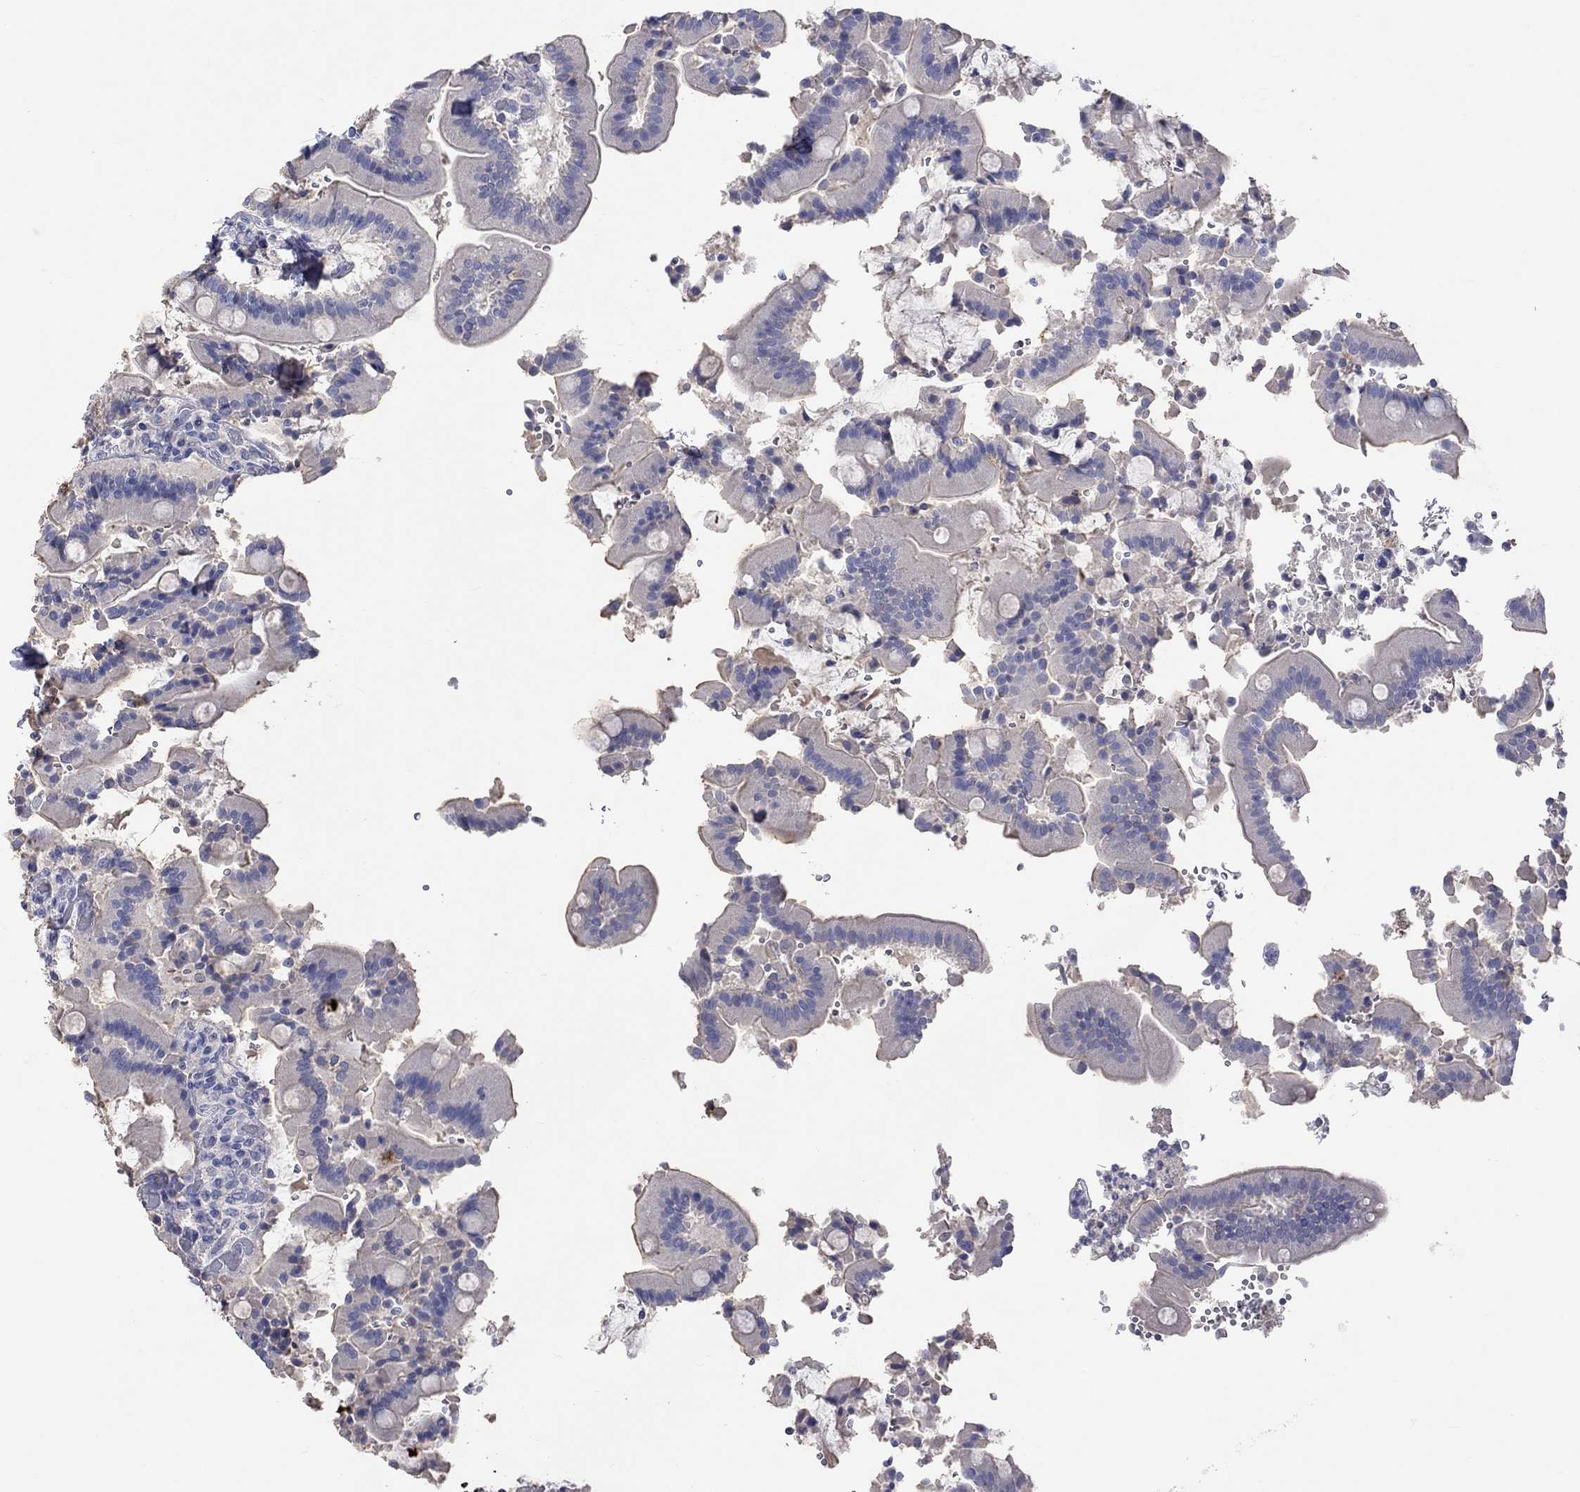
{"staining": {"intensity": "negative", "quantity": "none", "location": "none"}, "tissue": "duodenum", "cell_type": "Glandular cells", "image_type": "normal", "snomed": [{"axis": "morphology", "description": "Normal tissue, NOS"}, {"axis": "topography", "description": "Duodenum"}], "caption": "This is a image of immunohistochemistry (IHC) staining of unremarkable duodenum, which shows no expression in glandular cells. The staining was performed using DAB (3,3'-diaminobenzidine) to visualize the protein expression in brown, while the nuclei were stained in blue with hematoxylin (Magnification: 20x).", "gene": "LRFN4", "patient": {"sex": "female", "age": 62}}